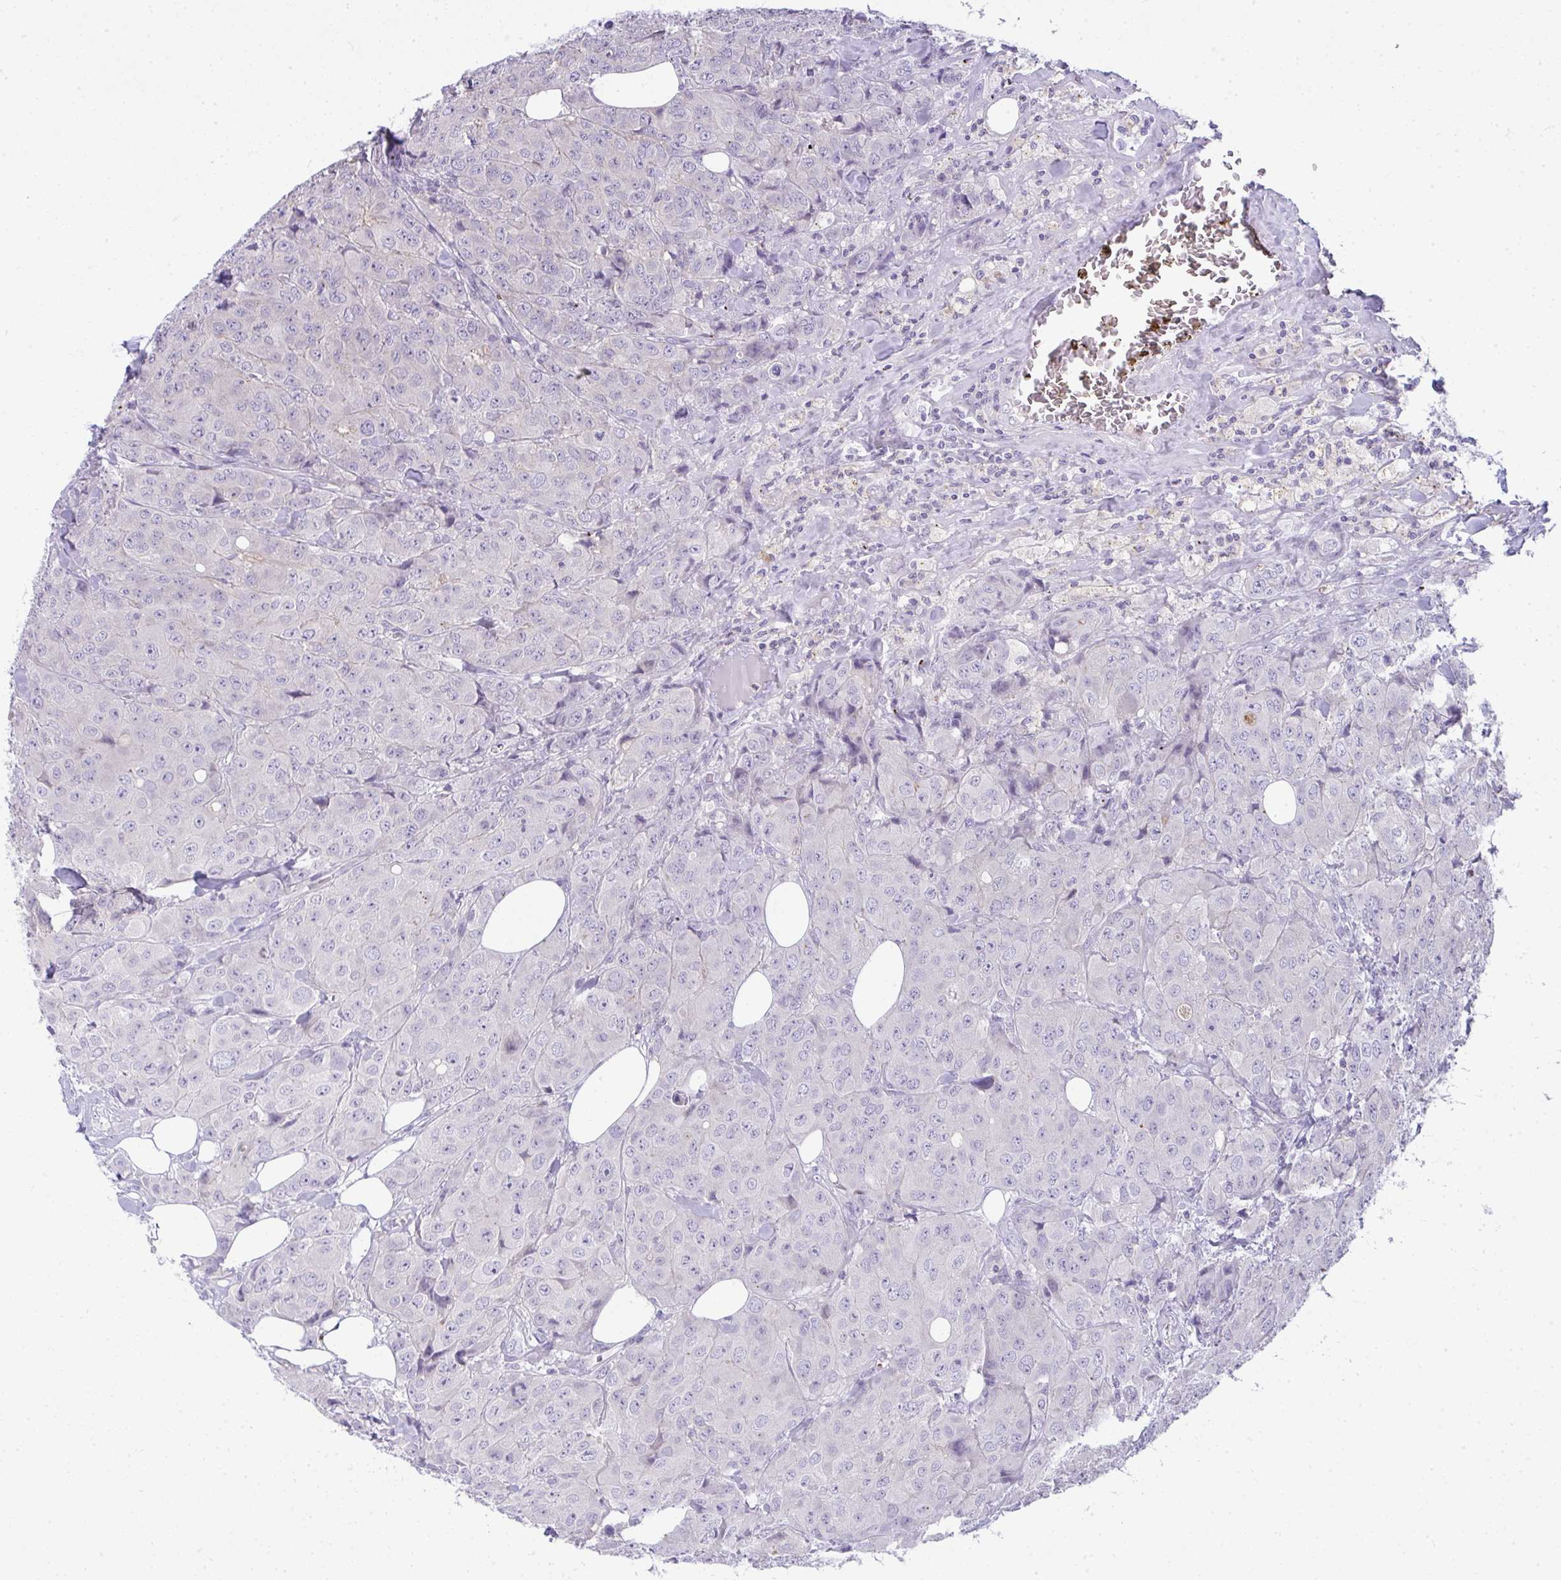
{"staining": {"intensity": "negative", "quantity": "none", "location": "none"}, "tissue": "breast cancer", "cell_type": "Tumor cells", "image_type": "cancer", "snomed": [{"axis": "morphology", "description": "Duct carcinoma"}, {"axis": "topography", "description": "Breast"}], "caption": "Immunohistochemistry of breast infiltrating ductal carcinoma shows no expression in tumor cells.", "gene": "VPS4B", "patient": {"sex": "female", "age": 43}}